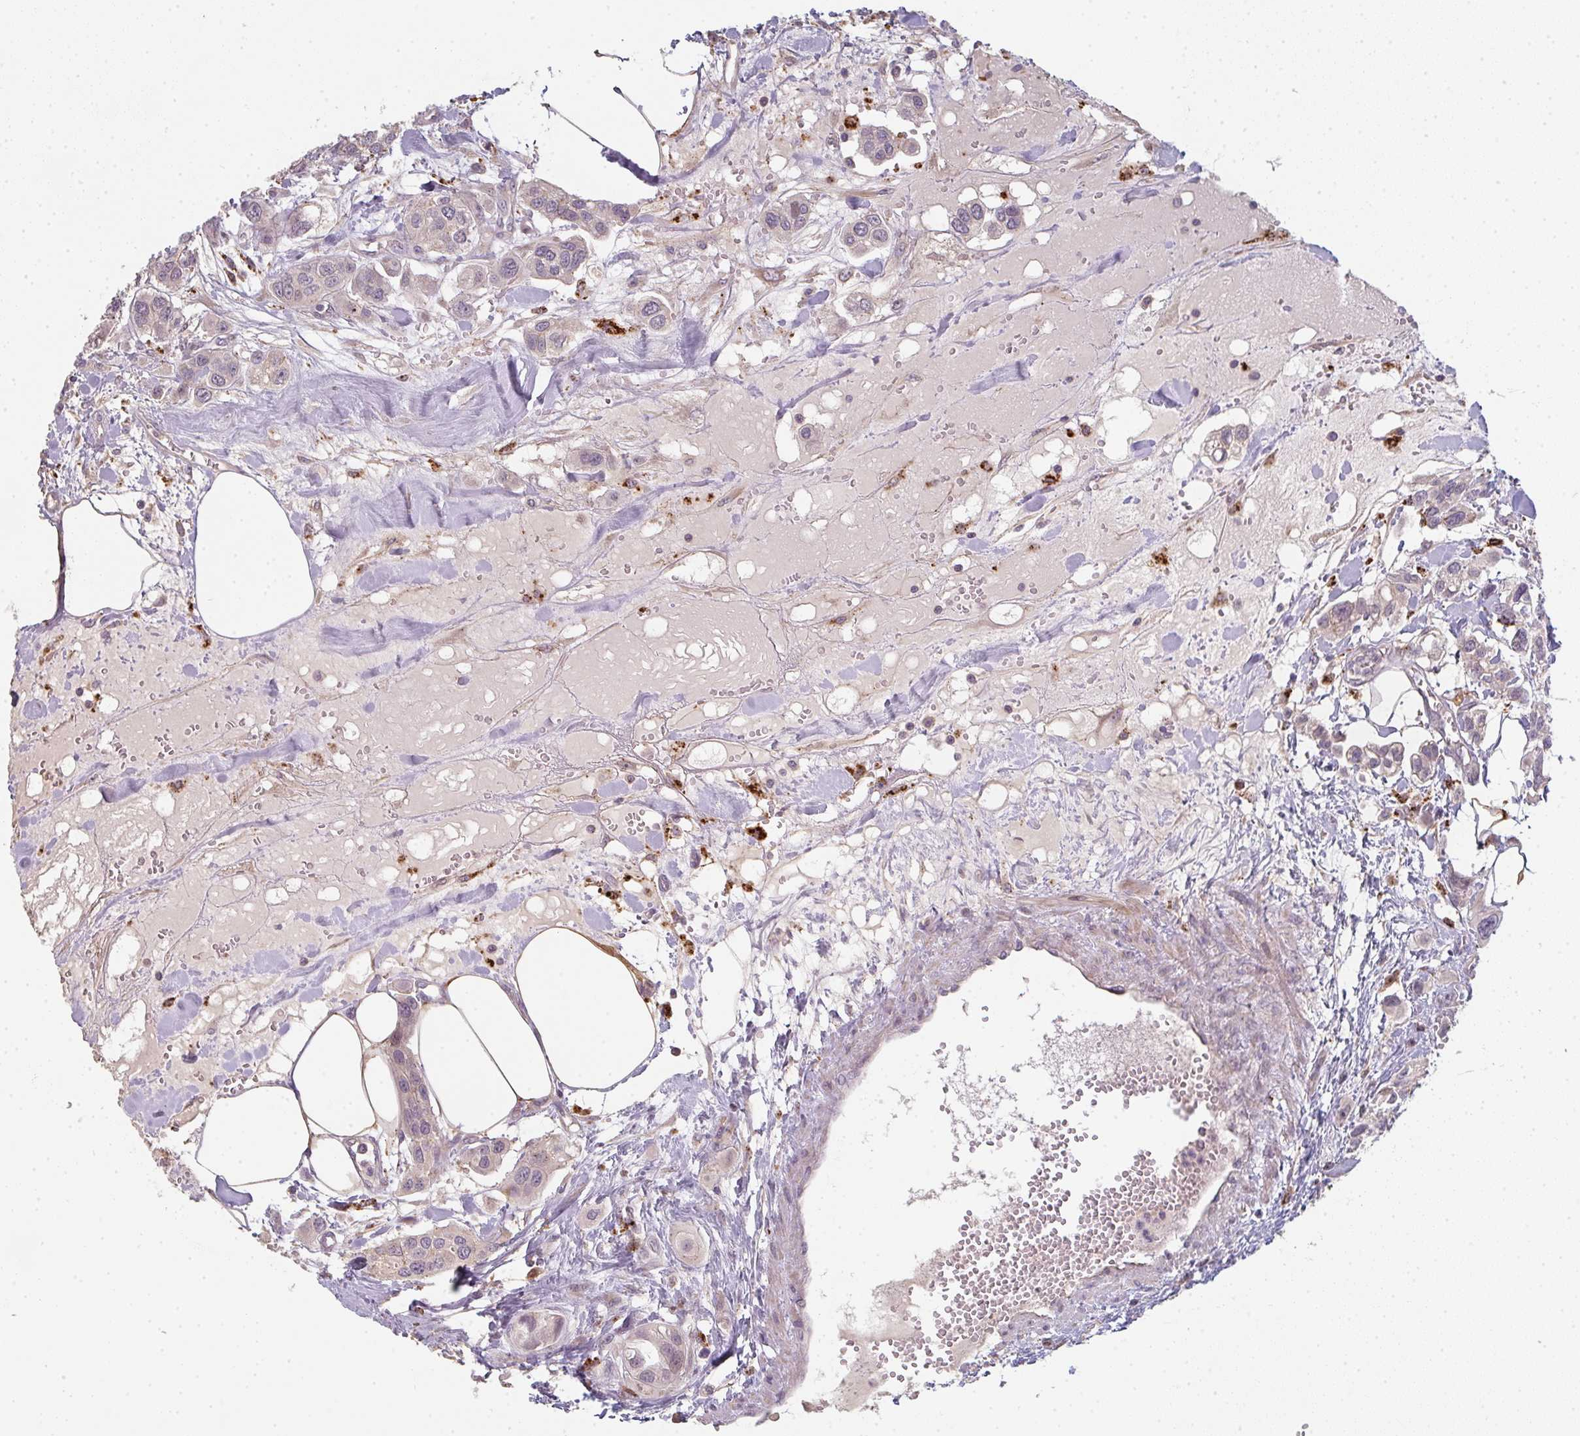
{"staining": {"intensity": "negative", "quantity": "none", "location": "none"}, "tissue": "urothelial cancer", "cell_type": "Tumor cells", "image_type": "cancer", "snomed": [{"axis": "morphology", "description": "Urothelial carcinoma, High grade"}, {"axis": "topography", "description": "Urinary bladder"}], "caption": "DAB (3,3'-diaminobenzidine) immunohistochemical staining of human urothelial cancer reveals no significant staining in tumor cells.", "gene": "TMEM237", "patient": {"sex": "male", "age": 67}}